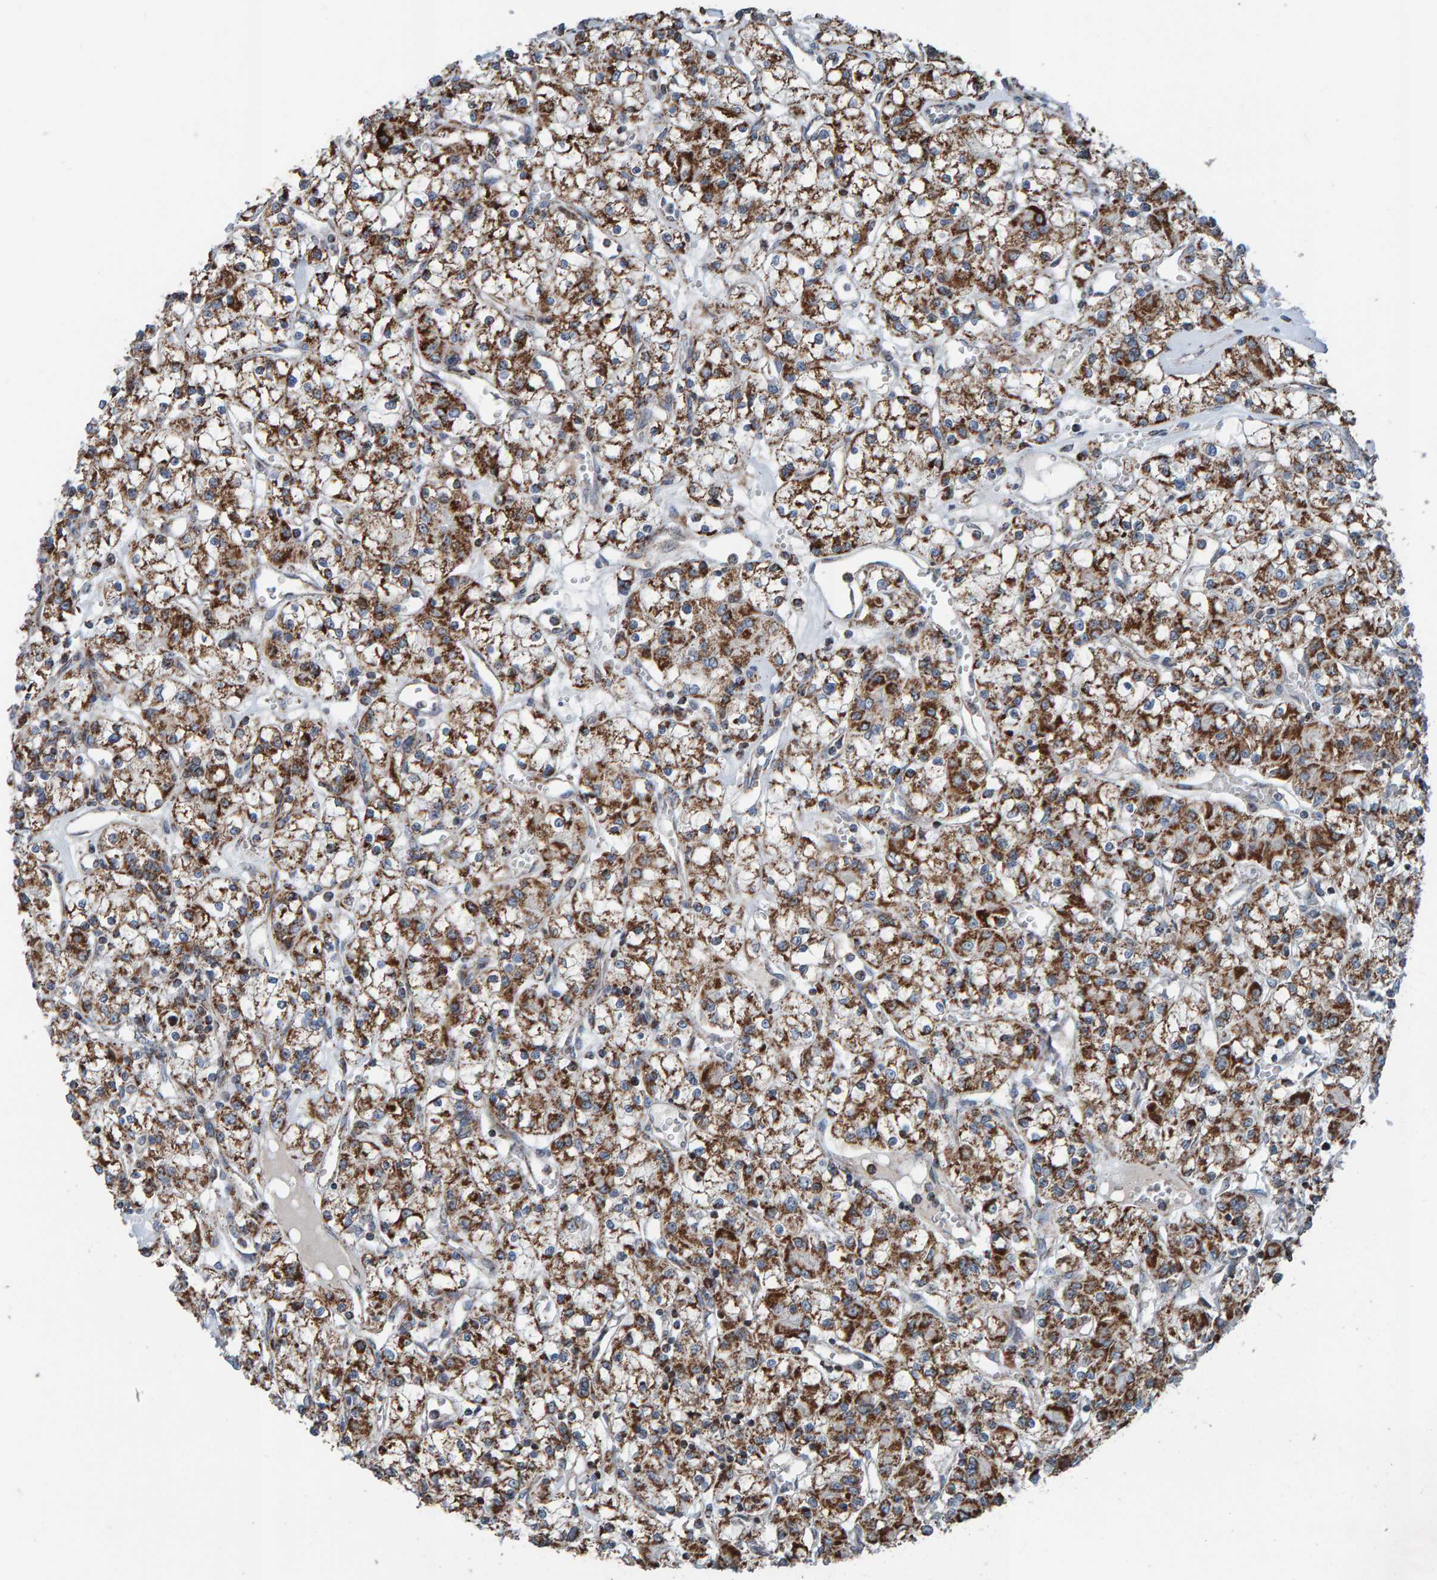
{"staining": {"intensity": "strong", "quantity": ">75%", "location": "cytoplasmic/membranous"}, "tissue": "renal cancer", "cell_type": "Tumor cells", "image_type": "cancer", "snomed": [{"axis": "morphology", "description": "Adenocarcinoma, NOS"}, {"axis": "topography", "description": "Kidney"}], "caption": "This histopathology image exhibits adenocarcinoma (renal) stained with immunohistochemistry to label a protein in brown. The cytoplasmic/membranous of tumor cells show strong positivity for the protein. Nuclei are counter-stained blue.", "gene": "ZNF48", "patient": {"sex": "female", "age": 59}}